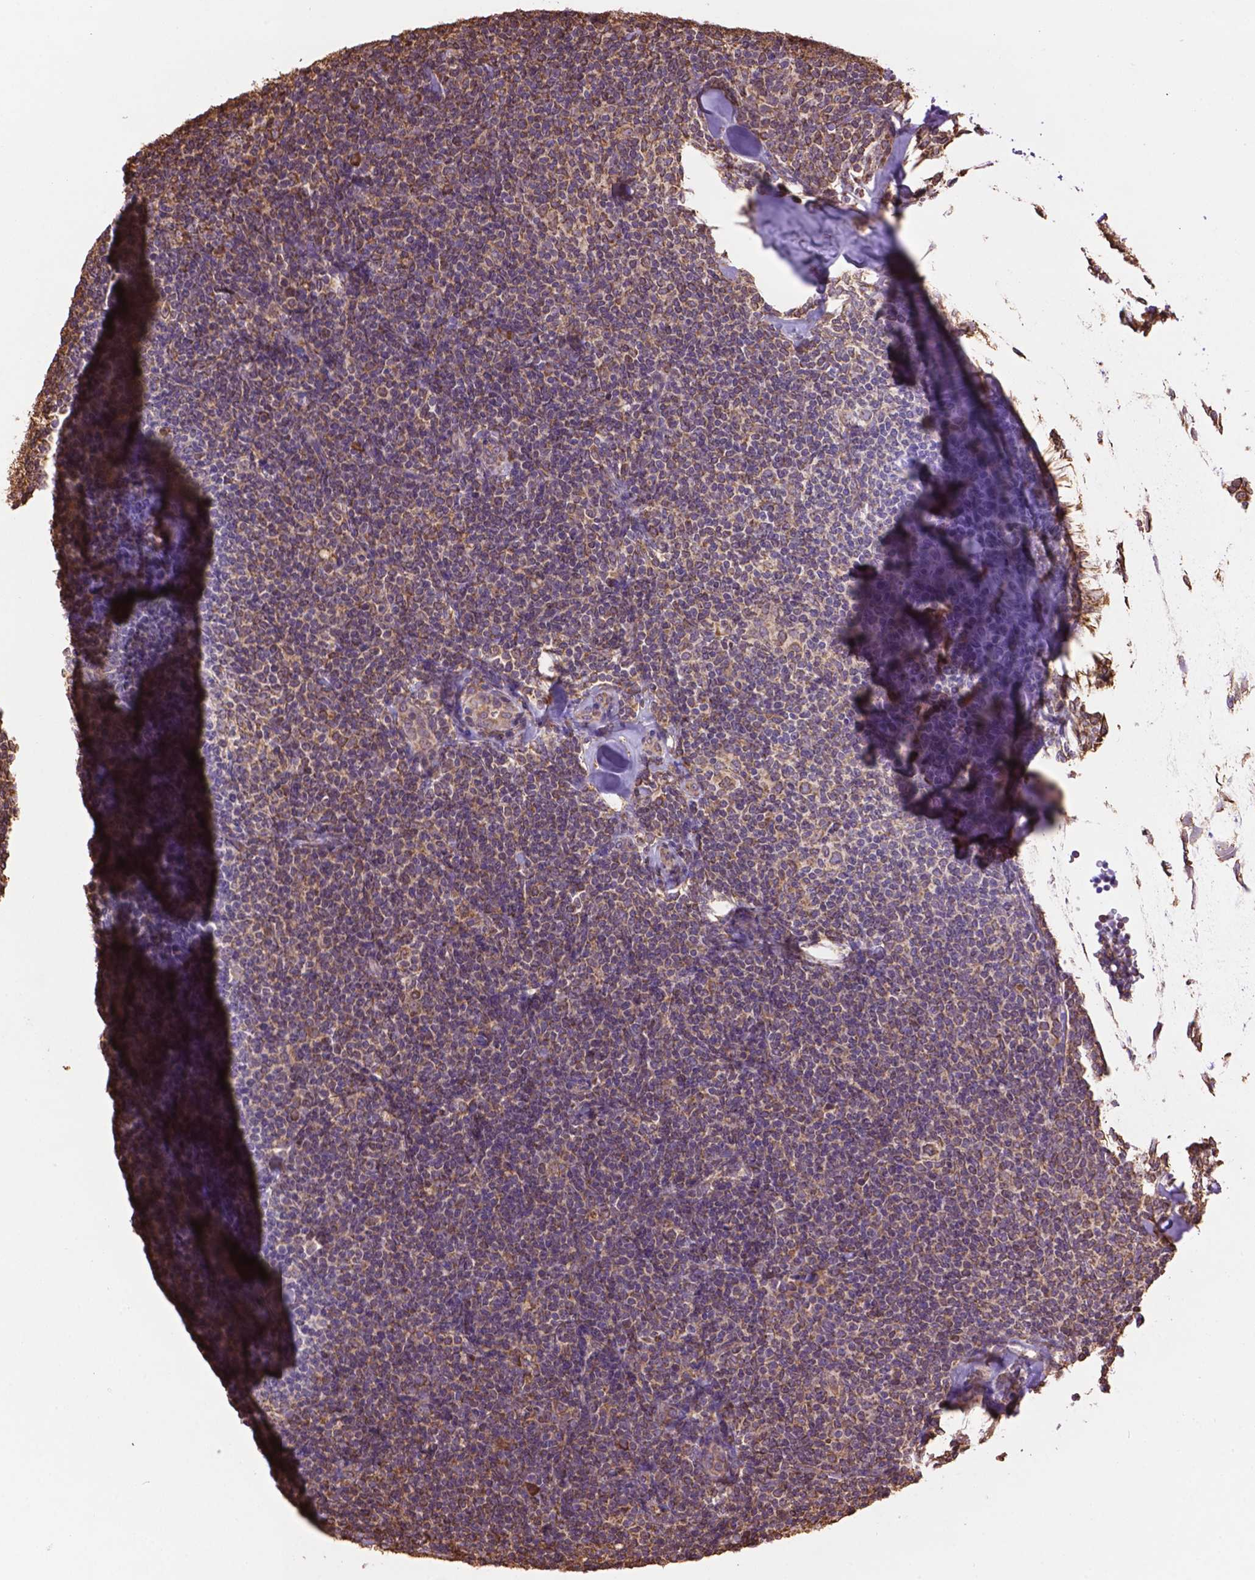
{"staining": {"intensity": "weak", "quantity": "25%-75%", "location": "cytoplasmic/membranous"}, "tissue": "lymphoma", "cell_type": "Tumor cells", "image_type": "cancer", "snomed": [{"axis": "morphology", "description": "Malignant lymphoma, non-Hodgkin's type, Low grade"}, {"axis": "topography", "description": "Lymph node"}], "caption": "Human low-grade malignant lymphoma, non-Hodgkin's type stained for a protein (brown) shows weak cytoplasmic/membranous positive staining in about 25%-75% of tumor cells.", "gene": "PPP2R5E", "patient": {"sex": "female", "age": 56}}